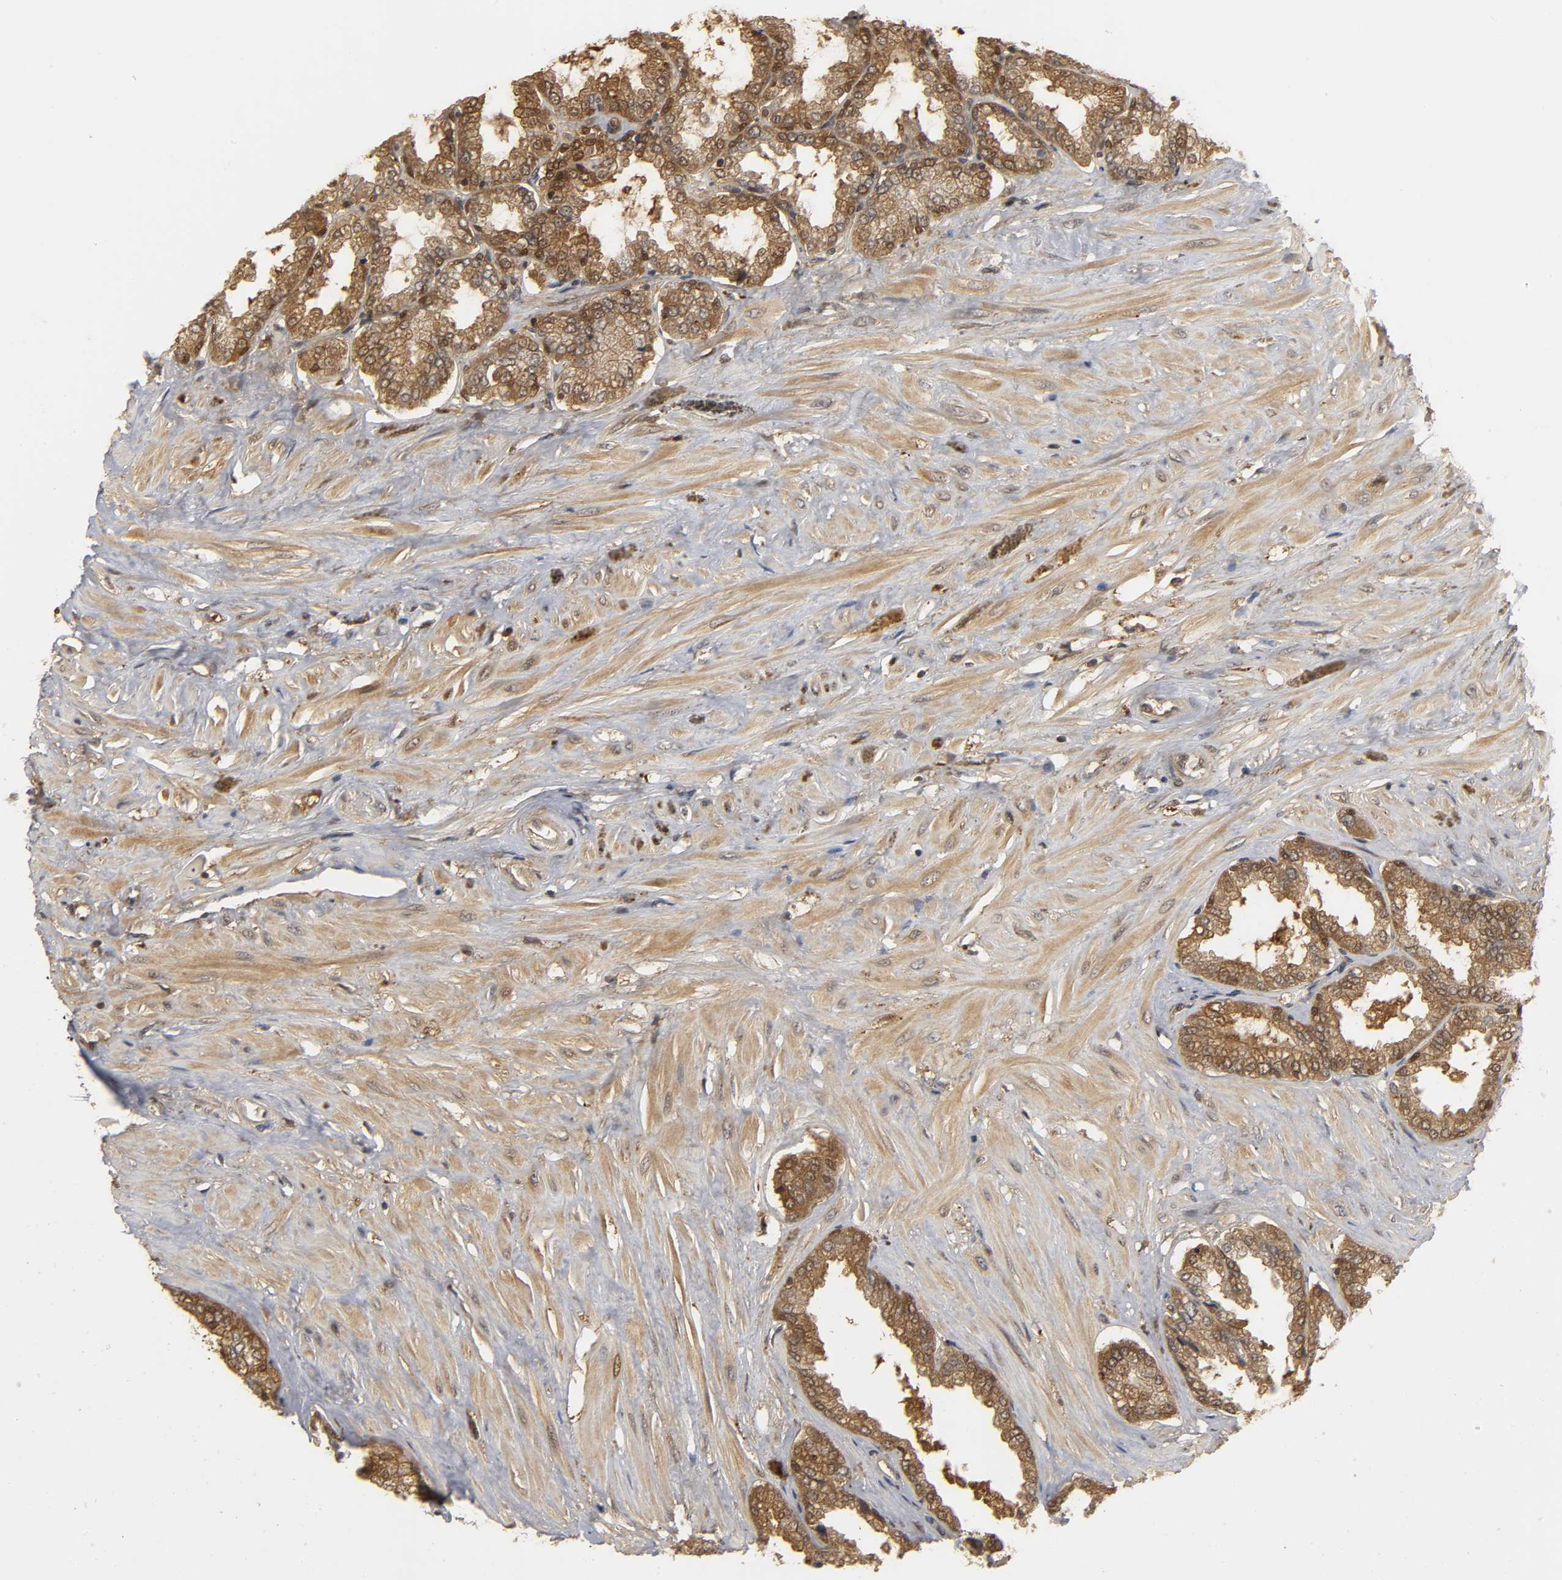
{"staining": {"intensity": "strong", "quantity": ">75%", "location": "cytoplasmic/membranous,nuclear"}, "tissue": "seminal vesicle", "cell_type": "Glandular cells", "image_type": "normal", "snomed": [{"axis": "morphology", "description": "Normal tissue, NOS"}, {"axis": "topography", "description": "Seminal veicle"}], "caption": "Immunohistochemical staining of normal human seminal vesicle reveals high levels of strong cytoplasmic/membranous,nuclear staining in about >75% of glandular cells.", "gene": "PARK7", "patient": {"sex": "male", "age": 46}}